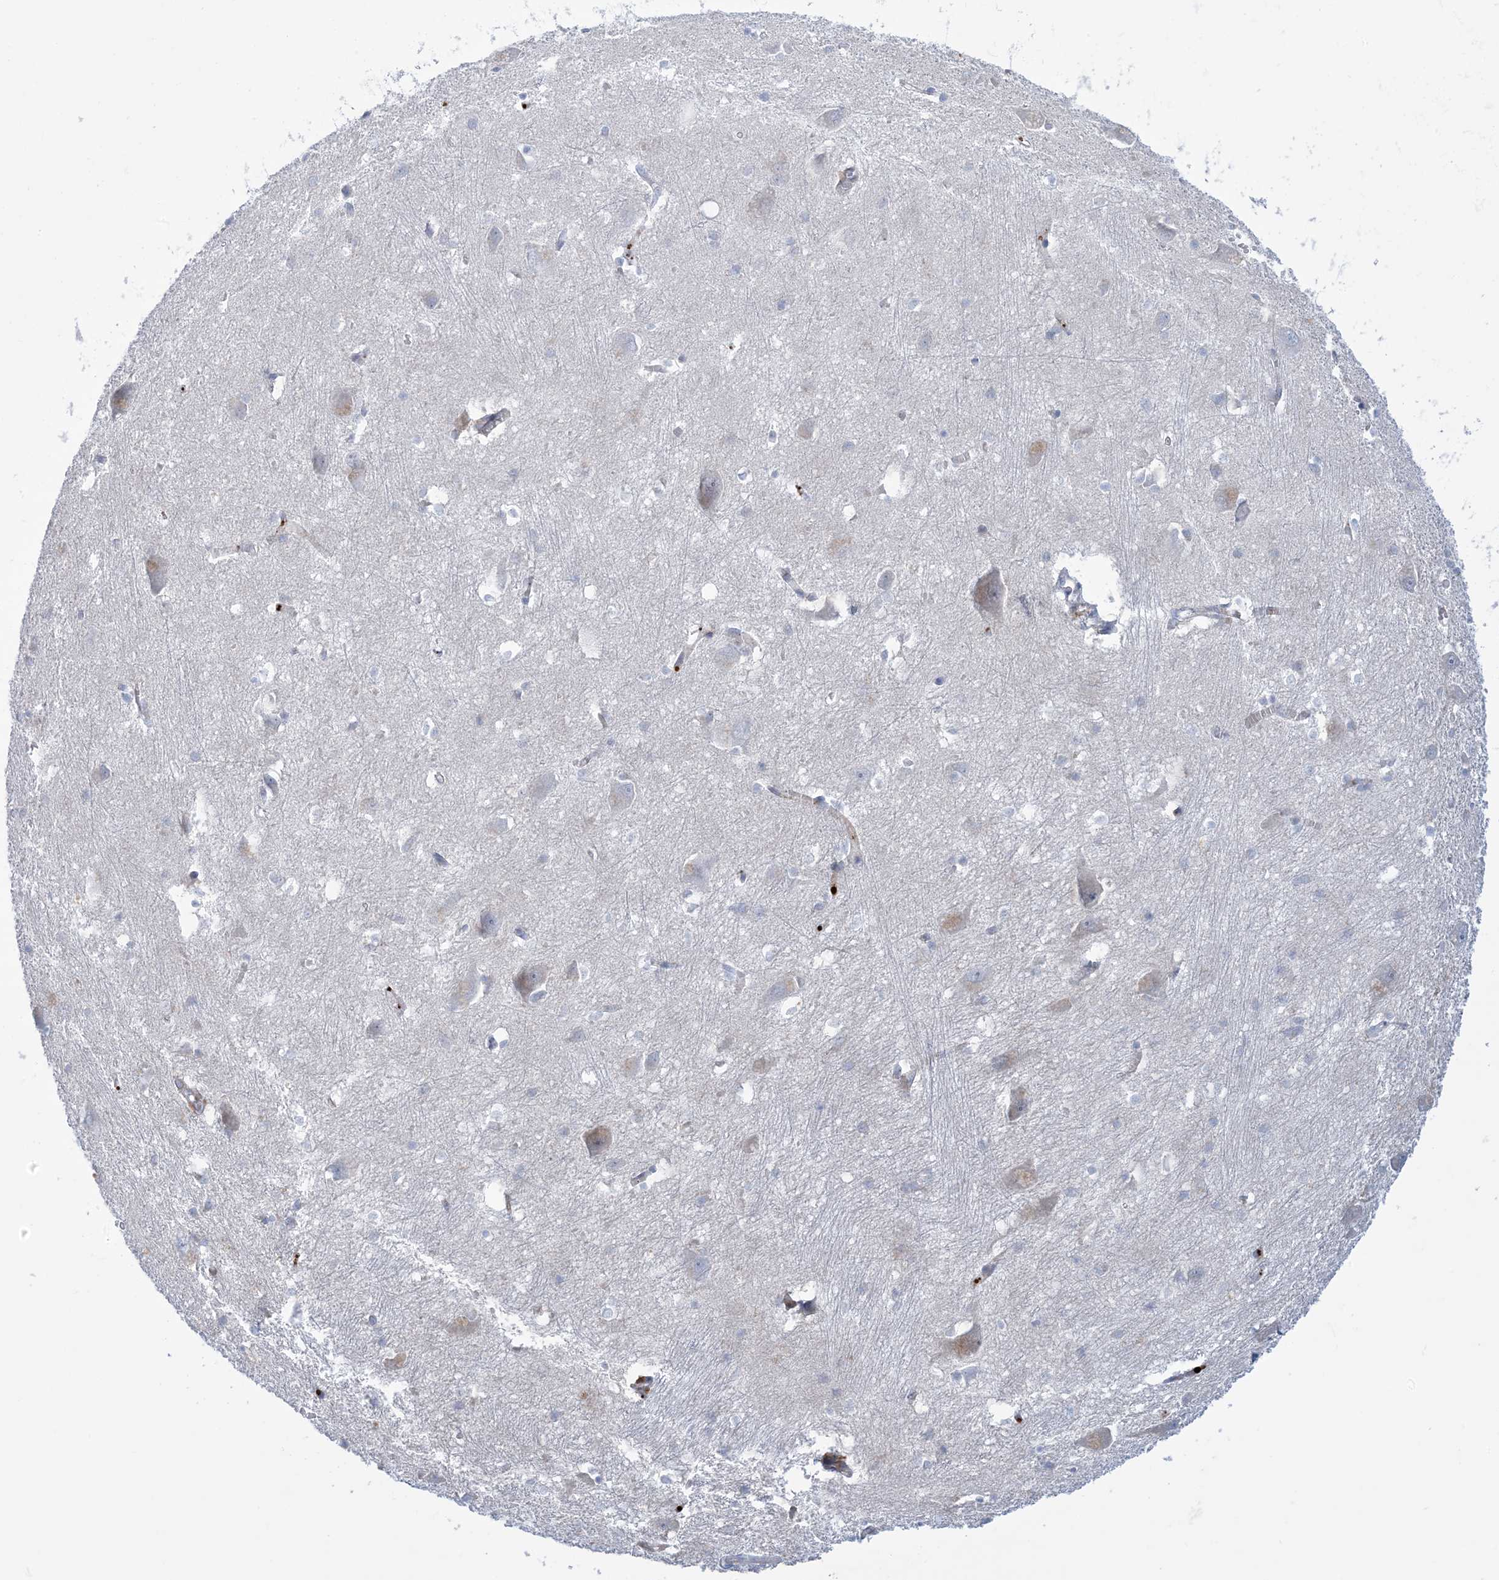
{"staining": {"intensity": "negative", "quantity": "none", "location": "none"}, "tissue": "caudate", "cell_type": "Glial cells", "image_type": "normal", "snomed": [{"axis": "morphology", "description": "Normal tissue, NOS"}, {"axis": "topography", "description": "Lateral ventricle wall"}], "caption": "A histopathology image of caudate stained for a protein reveals no brown staining in glial cells.", "gene": "ATP11C", "patient": {"sex": "male", "age": 37}}